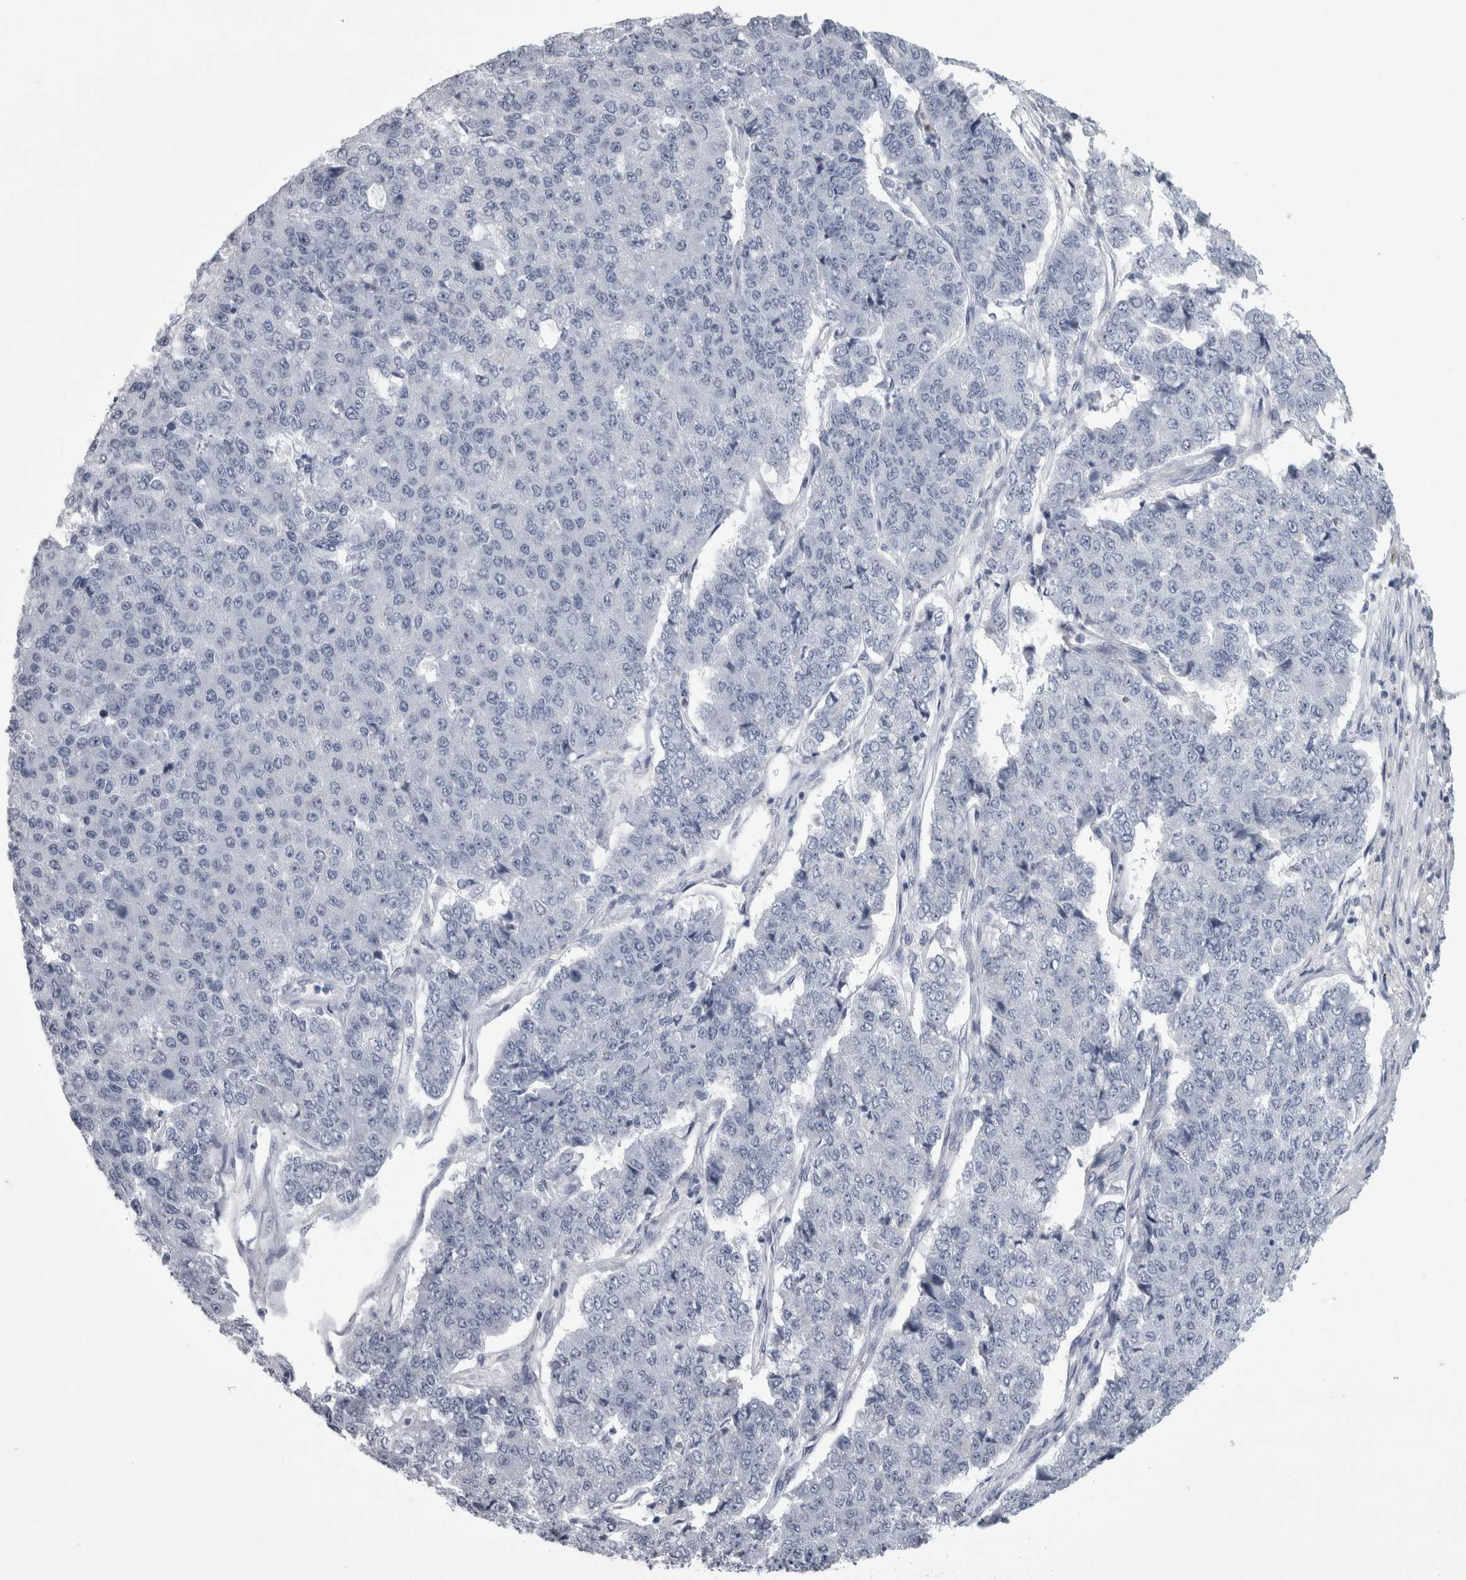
{"staining": {"intensity": "negative", "quantity": "none", "location": "none"}, "tissue": "pancreatic cancer", "cell_type": "Tumor cells", "image_type": "cancer", "snomed": [{"axis": "morphology", "description": "Adenocarcinoma, NOS"}, {"axis": "topography", "description": "Pancreas"}], "caption": "This is an immunohistochemistry micrograph of pancreatic adenocarcinoma. There is no positivity in tumor cells.", "gene": "ALDH8A1", "patient": {"sex": "male", "age": 50}}